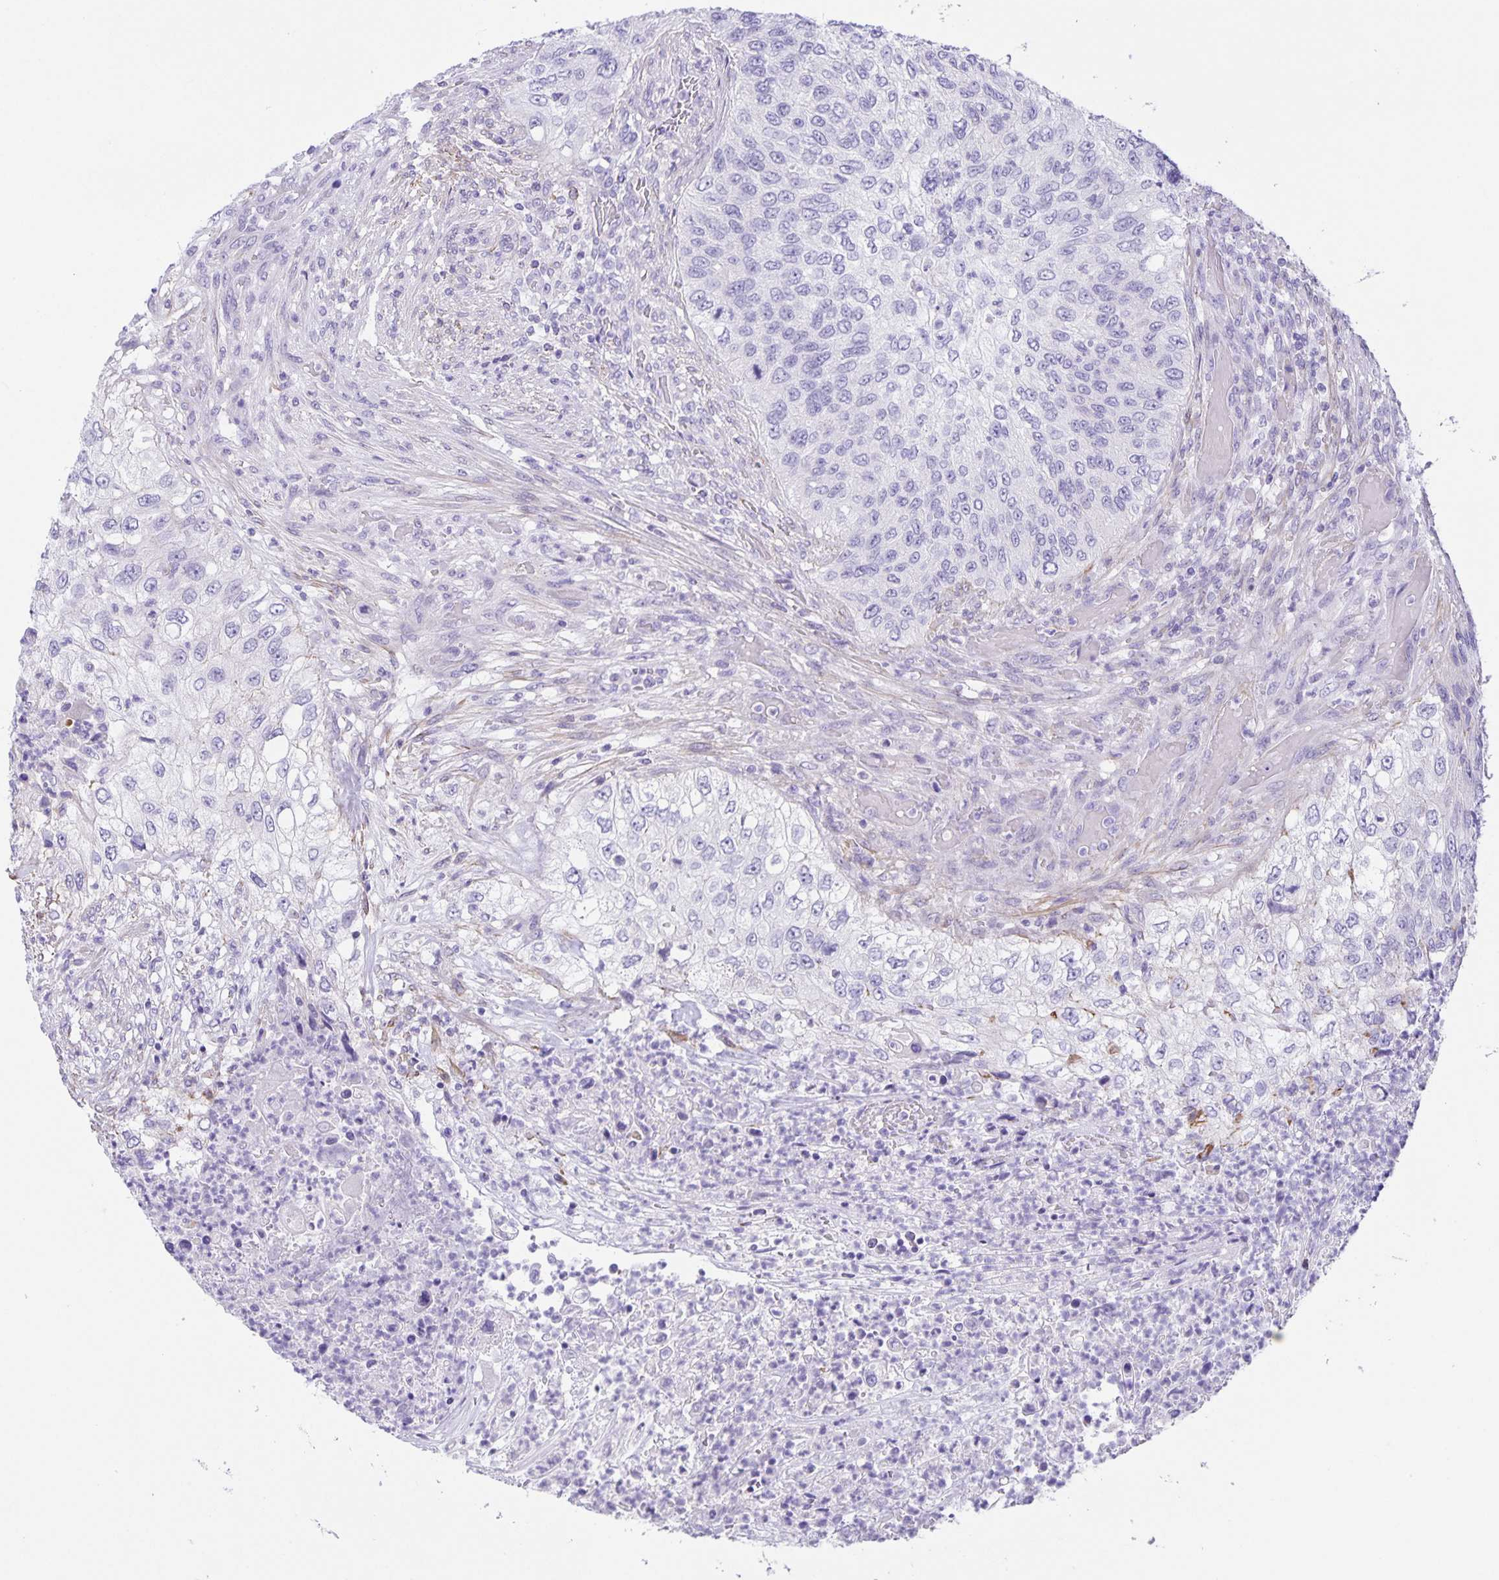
{"staining": {"intensity": "negative", "quantity": "none", "location": "none"}, "tissue": "urothelial cancer", "cell_type": "Tumor cells", "image_type": "cancer", "snomed": [{"axis": "morphology", "description": "Urothelial carcinoma, High grade"}, {"axis": "topography", "description": "Urinary bladder"}], "caption": "Tumor cells are negative for brown protein staining in high-grade urothelial carcinoma. The staining is performed using DAB (3,3'-diaminobenzidine) brown chromogen with nuclei counter-stained in using hematoxylin.", "gene": "UBQLN3", "patient": {"sex": "female", "age": 60}}